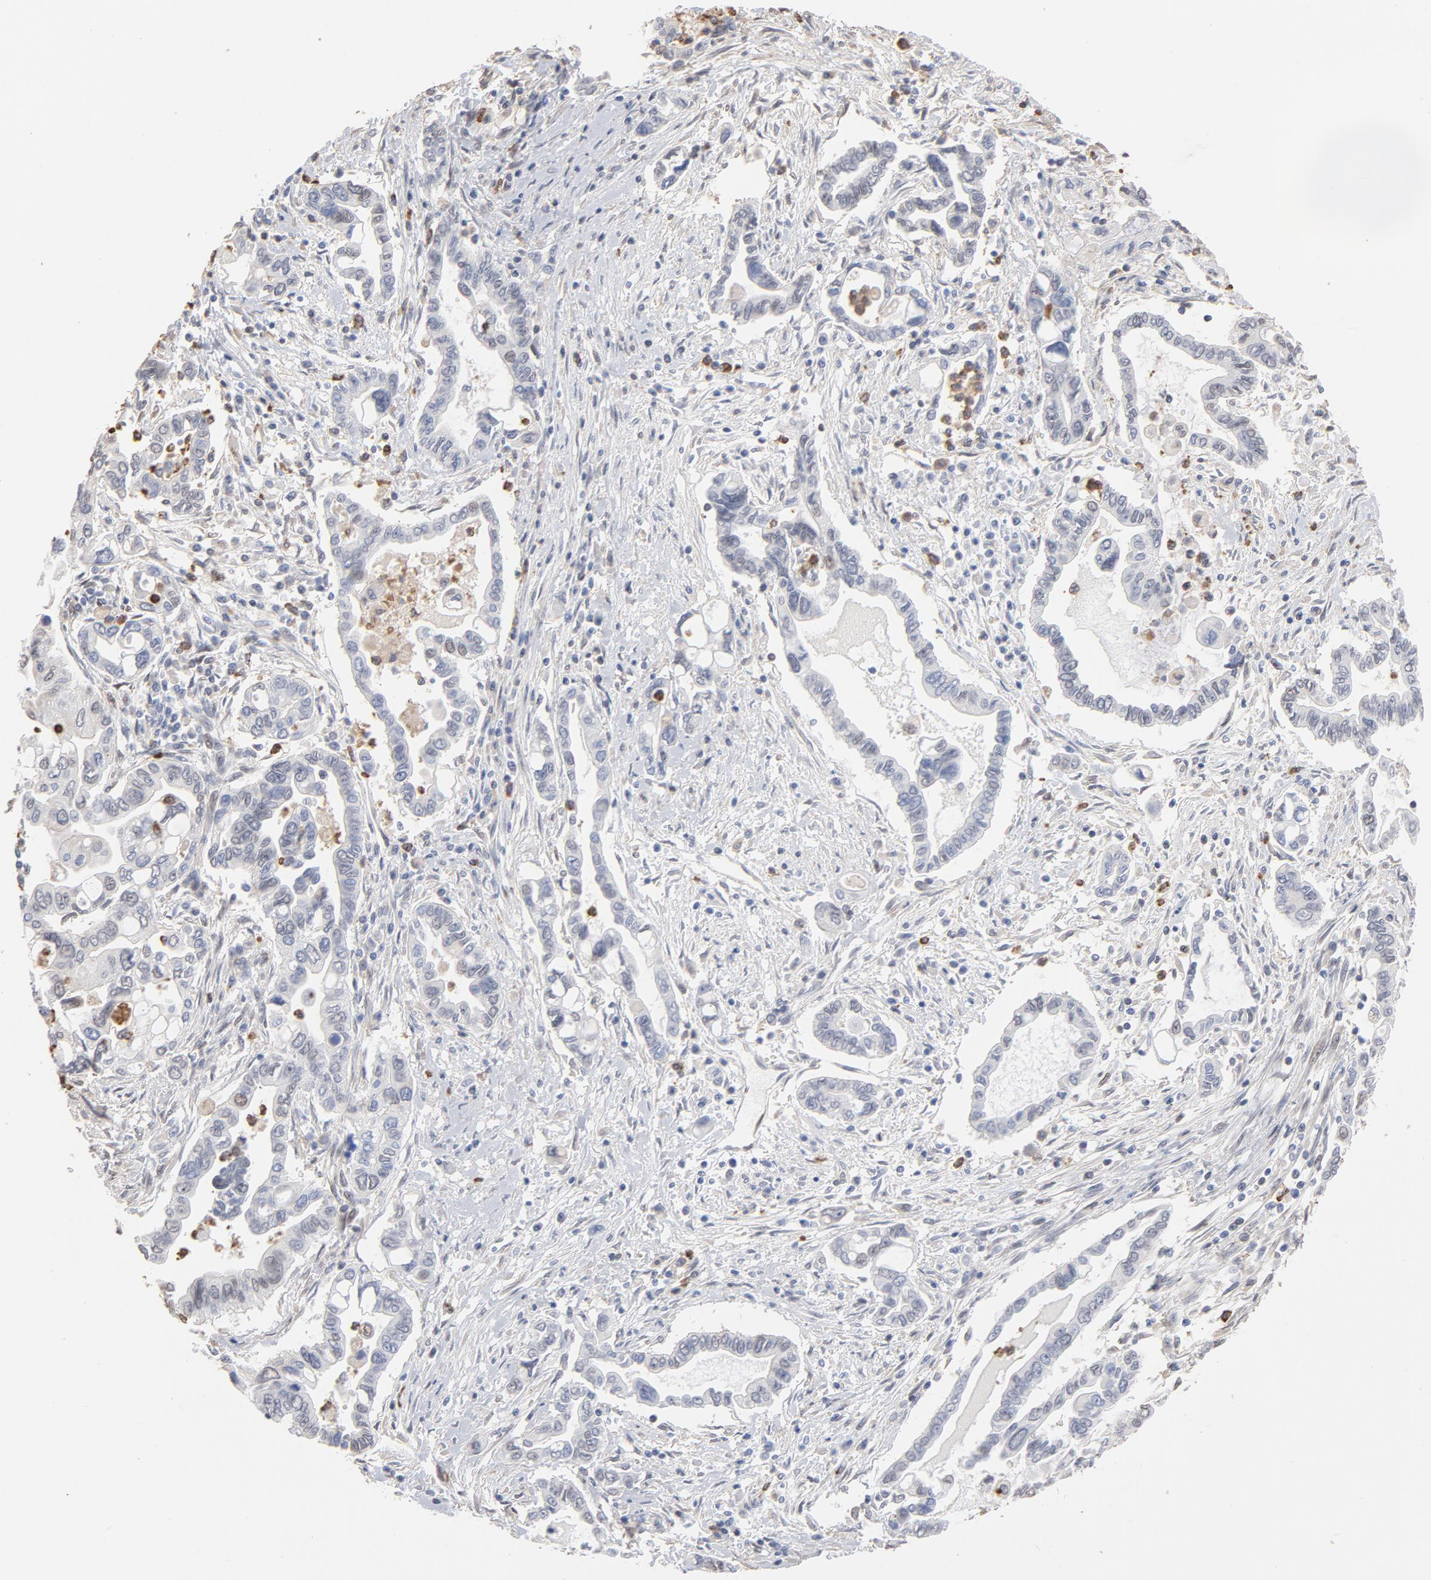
{"staining": {"intensity": "weak", "quantity": "<25%", "location": "nuclear"}, "tissue": "pancreatic cancer", "cell_type": "Tumor cells", "image_type": "cancer", "snomed": [{"axis": "morphology", "description": "Adenocarcinoma, NOS"}, {"axis": "topography", "description": "Pancreas"}], "caption": "Immunohistochemistry (IHC) of human pancreatic cancer displays no expression in tumor cells. (DAB (3,3'-diaminobenzidine) immunohistochemistry visualized using brightfield microscopy, high magnification).", "gene": "PNMA1", "patient": {"sex": "female", "age": 57}}